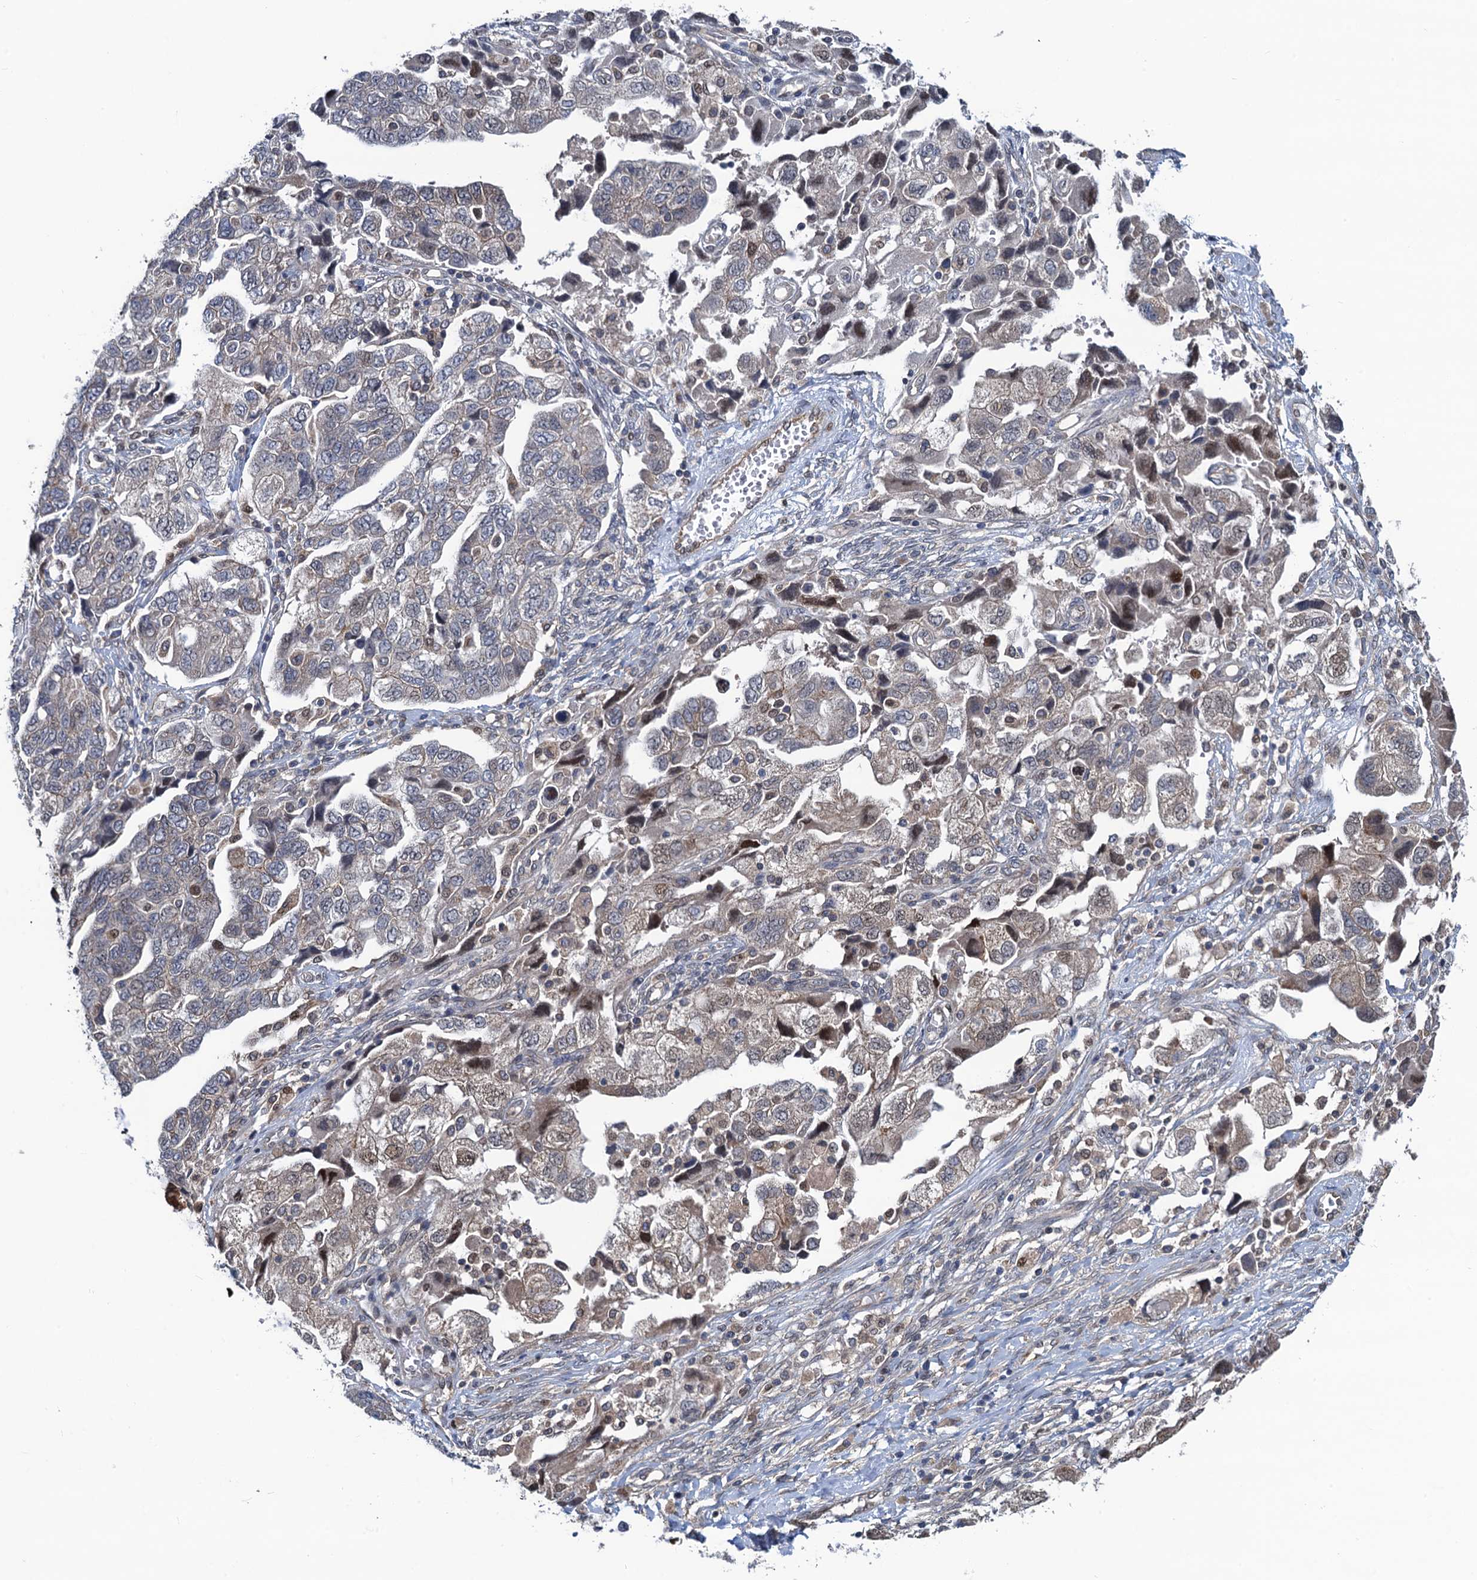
{"staining": {"intensity": "weak", "quantity": "25%-75%", "location": "cytoplasmic/membranous,nuclear"}, "tissue": "ovarian cancer", "cell_type": "Tumor cells", "image_type": "cancer", "snomed": [{"axis": "morphology", "description": "Carcinoma, NOS"}, {"axis": "morphology", "description": "Cystadenocarcinoma, serous, NOS"}, {"axis": "topography", "description": "Ovary"}], "caption": "Approximately 25%-75% of tumor cells in human ovarian carcinoma show weak cytoplasmic/membranous and nuclear protein positivity as visualized by brown immunohistochemical staining.", "gene": "RNF125", "patient": {"sex": "female", "age": 69}}